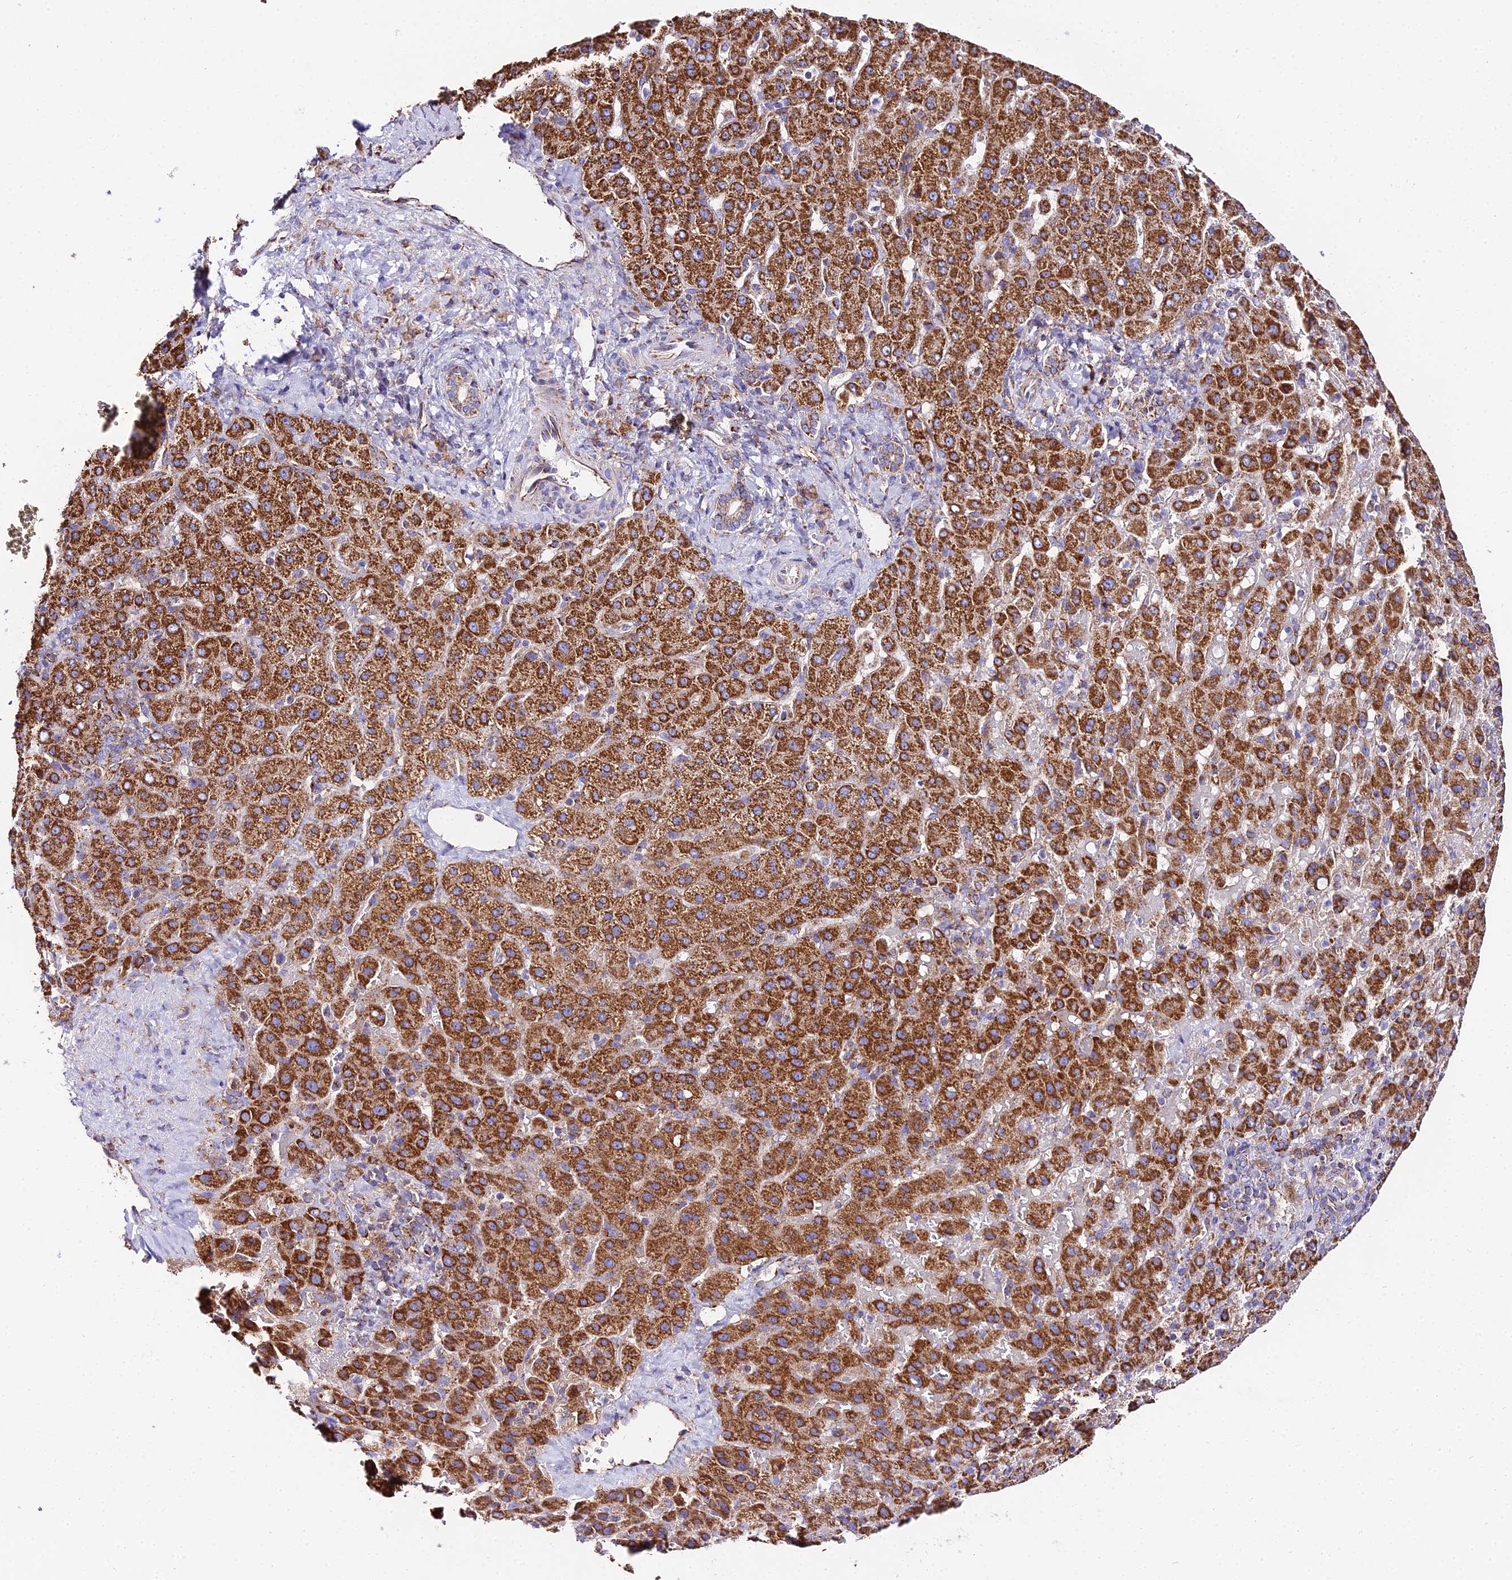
{"staining": {"intensity": "strong", "quantity": ">75%", "location": "cytoplasmic/membranous"}, "tissue": "liver cancer", "cell_type": "Tumor cells", "image_type": "cancer", "snomed": [{"axis": "morphology", "description": "Carcinoma, Hepatocellular, NOS"}, {"axis": "topography", "description": "Liver"}], "caption": "DAB (3,3'-diaminobenzidine) immunohistochemical staining of human hepatocellular carcinoma (liver) shows strong cytoplasmic/membranous protein staining in about >75% of tumor cells.", "gene": "OCIAD1", "patient": {"sex": "female", "age": 58}}